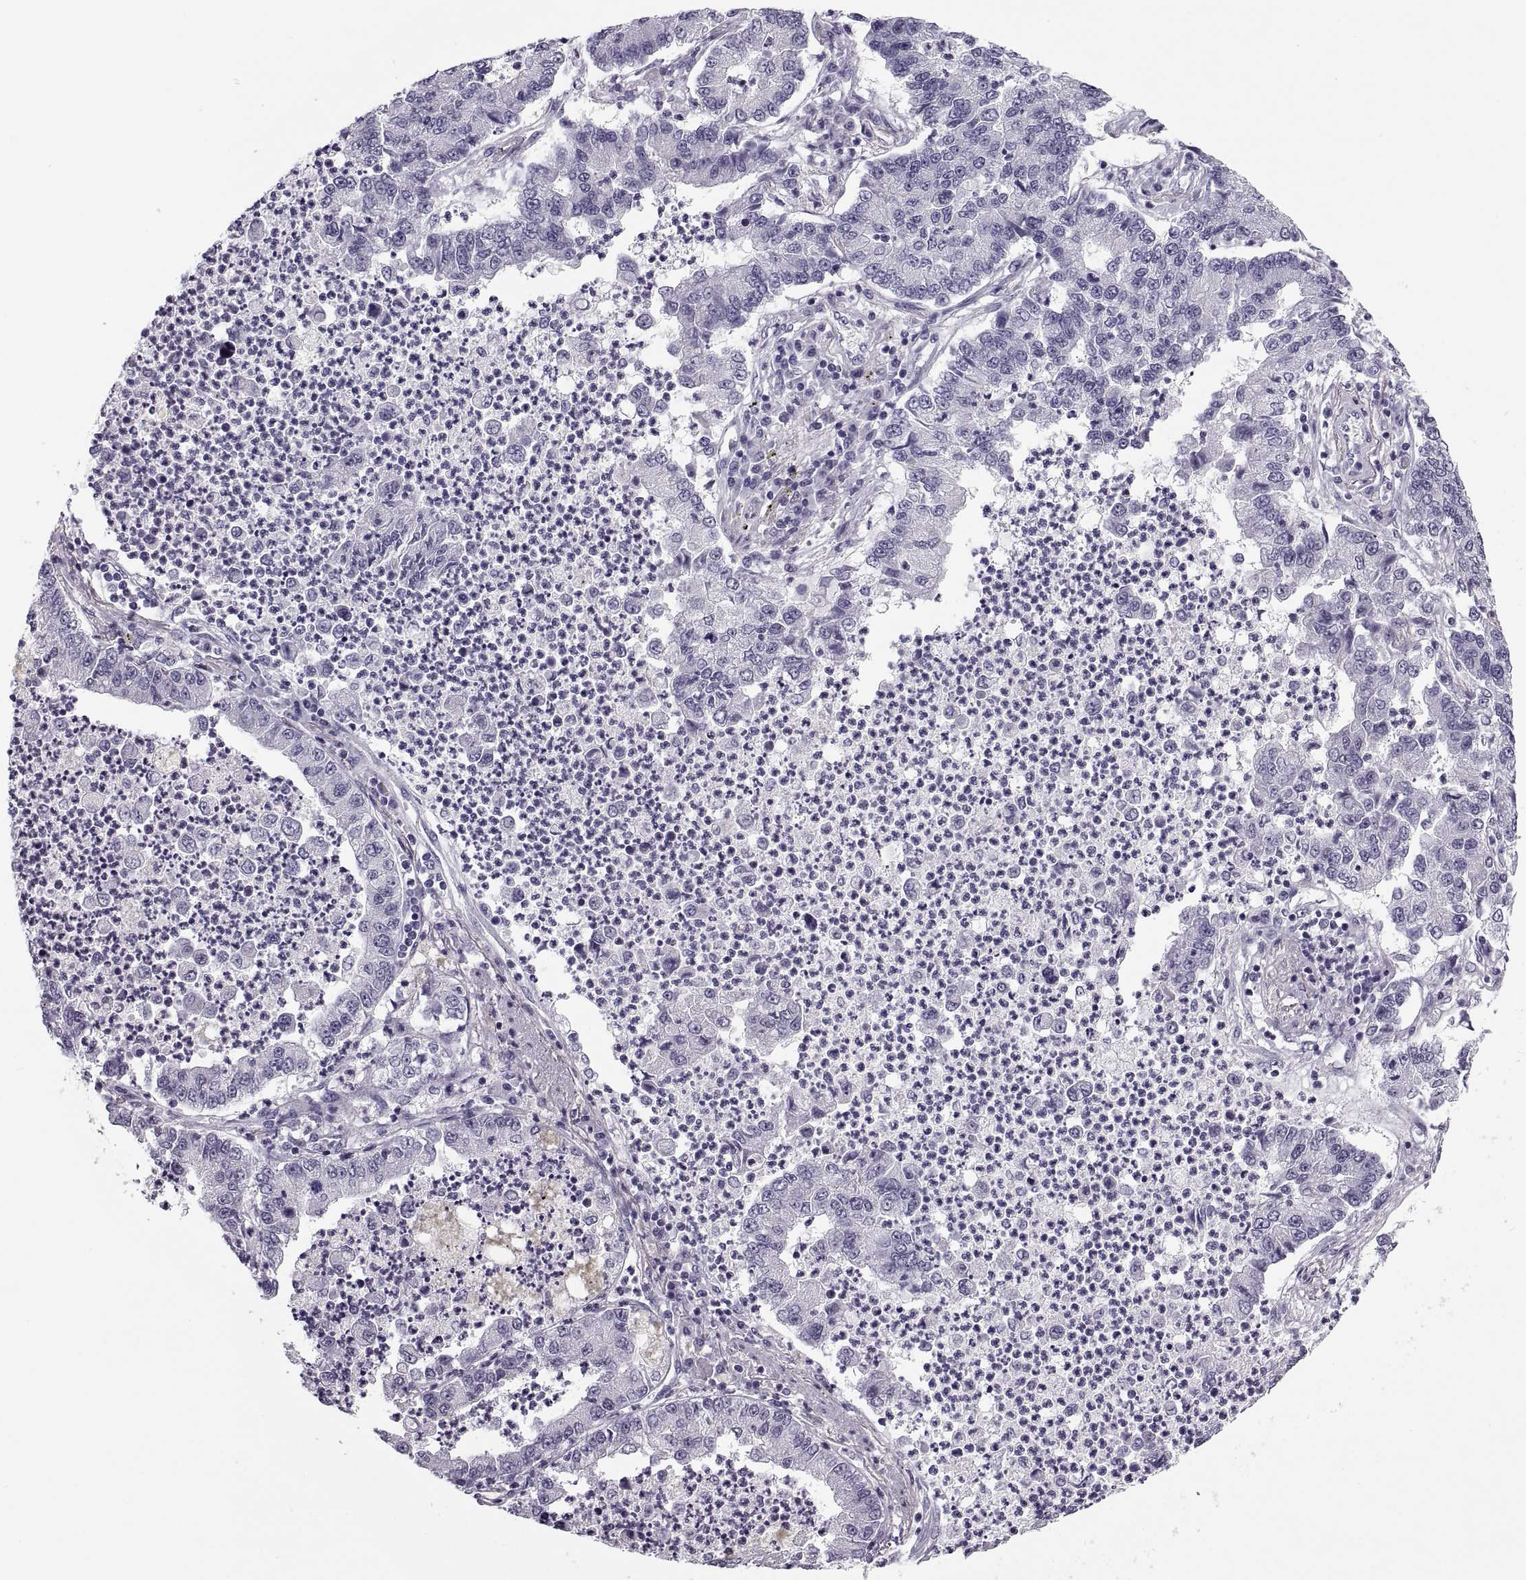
{"staining": {"intensity": "negative", "quantity": "none", "location": "none"}, "tissue": "lung cancer", "cell_type": "Tumor cells", "image_type": "cancer", "snomed": [{"axis": "morphology", "description": "Adenocarcinoma, NOS"}, {"axis": "topography", "description": "Lung"}], "caption": "Immunohistochemical staining of adenocarcinoma (lung) reveals no significant staining in tumor cells. (DAB IHC visualized using brightfield microscopy, high magnification).", "gene": "TBC1D3G", "patient": {"sex": "female", "age": 57}}